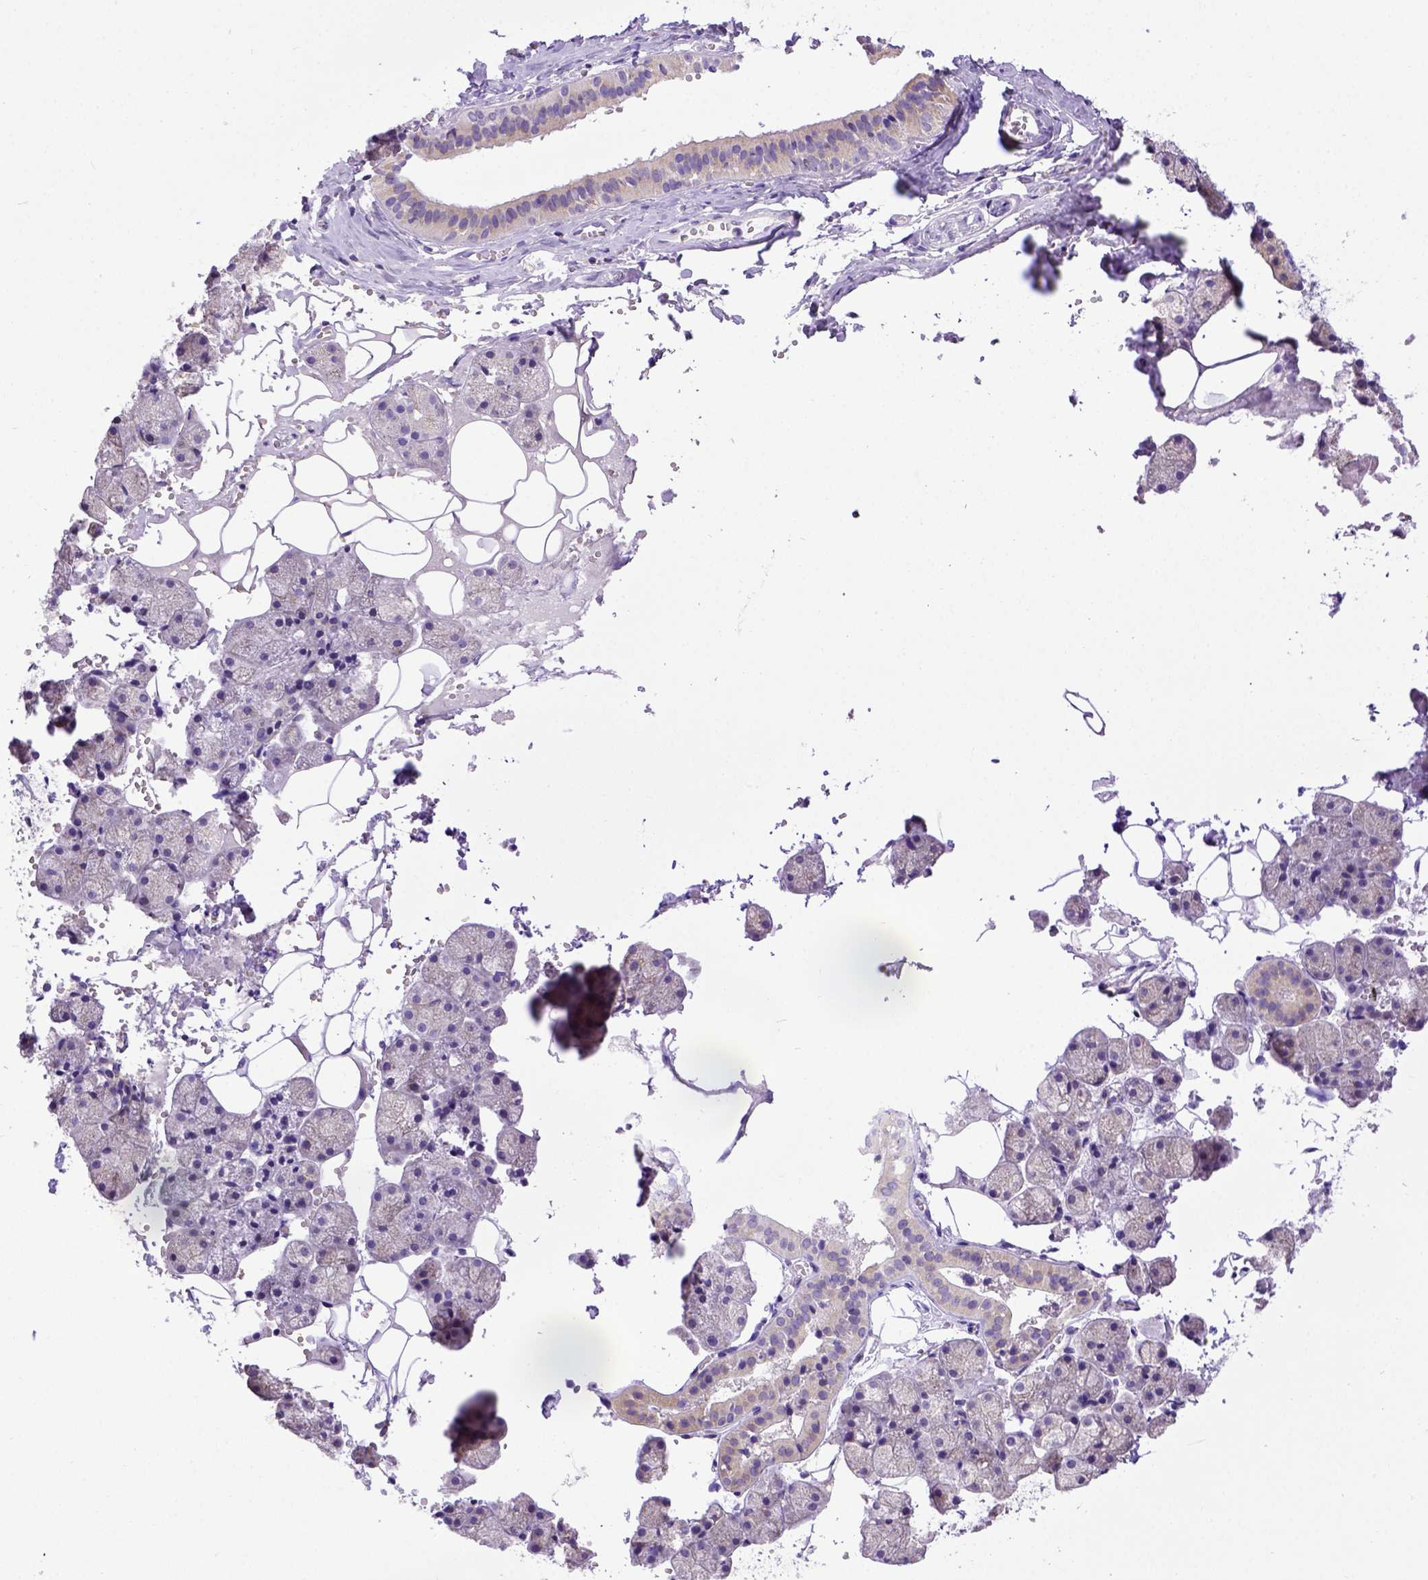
{"staining": {"intensity": "negative", "quantity": "none", "location": "none"}, "tissue": "salivary gland", "cell_type": "Glandular cells", "image_type": "normal", "snomed": [{"axis": "morphology", "description": "Normal tissue, NOS"}, {"axis": "topography", "description": "Salivary gland"}], "caption": "Histopathology image shows no protein expression in glandular cells of benign salivary gland.", "gene": "SPEF1", "patient": {"sex": "male", "age": 38}}